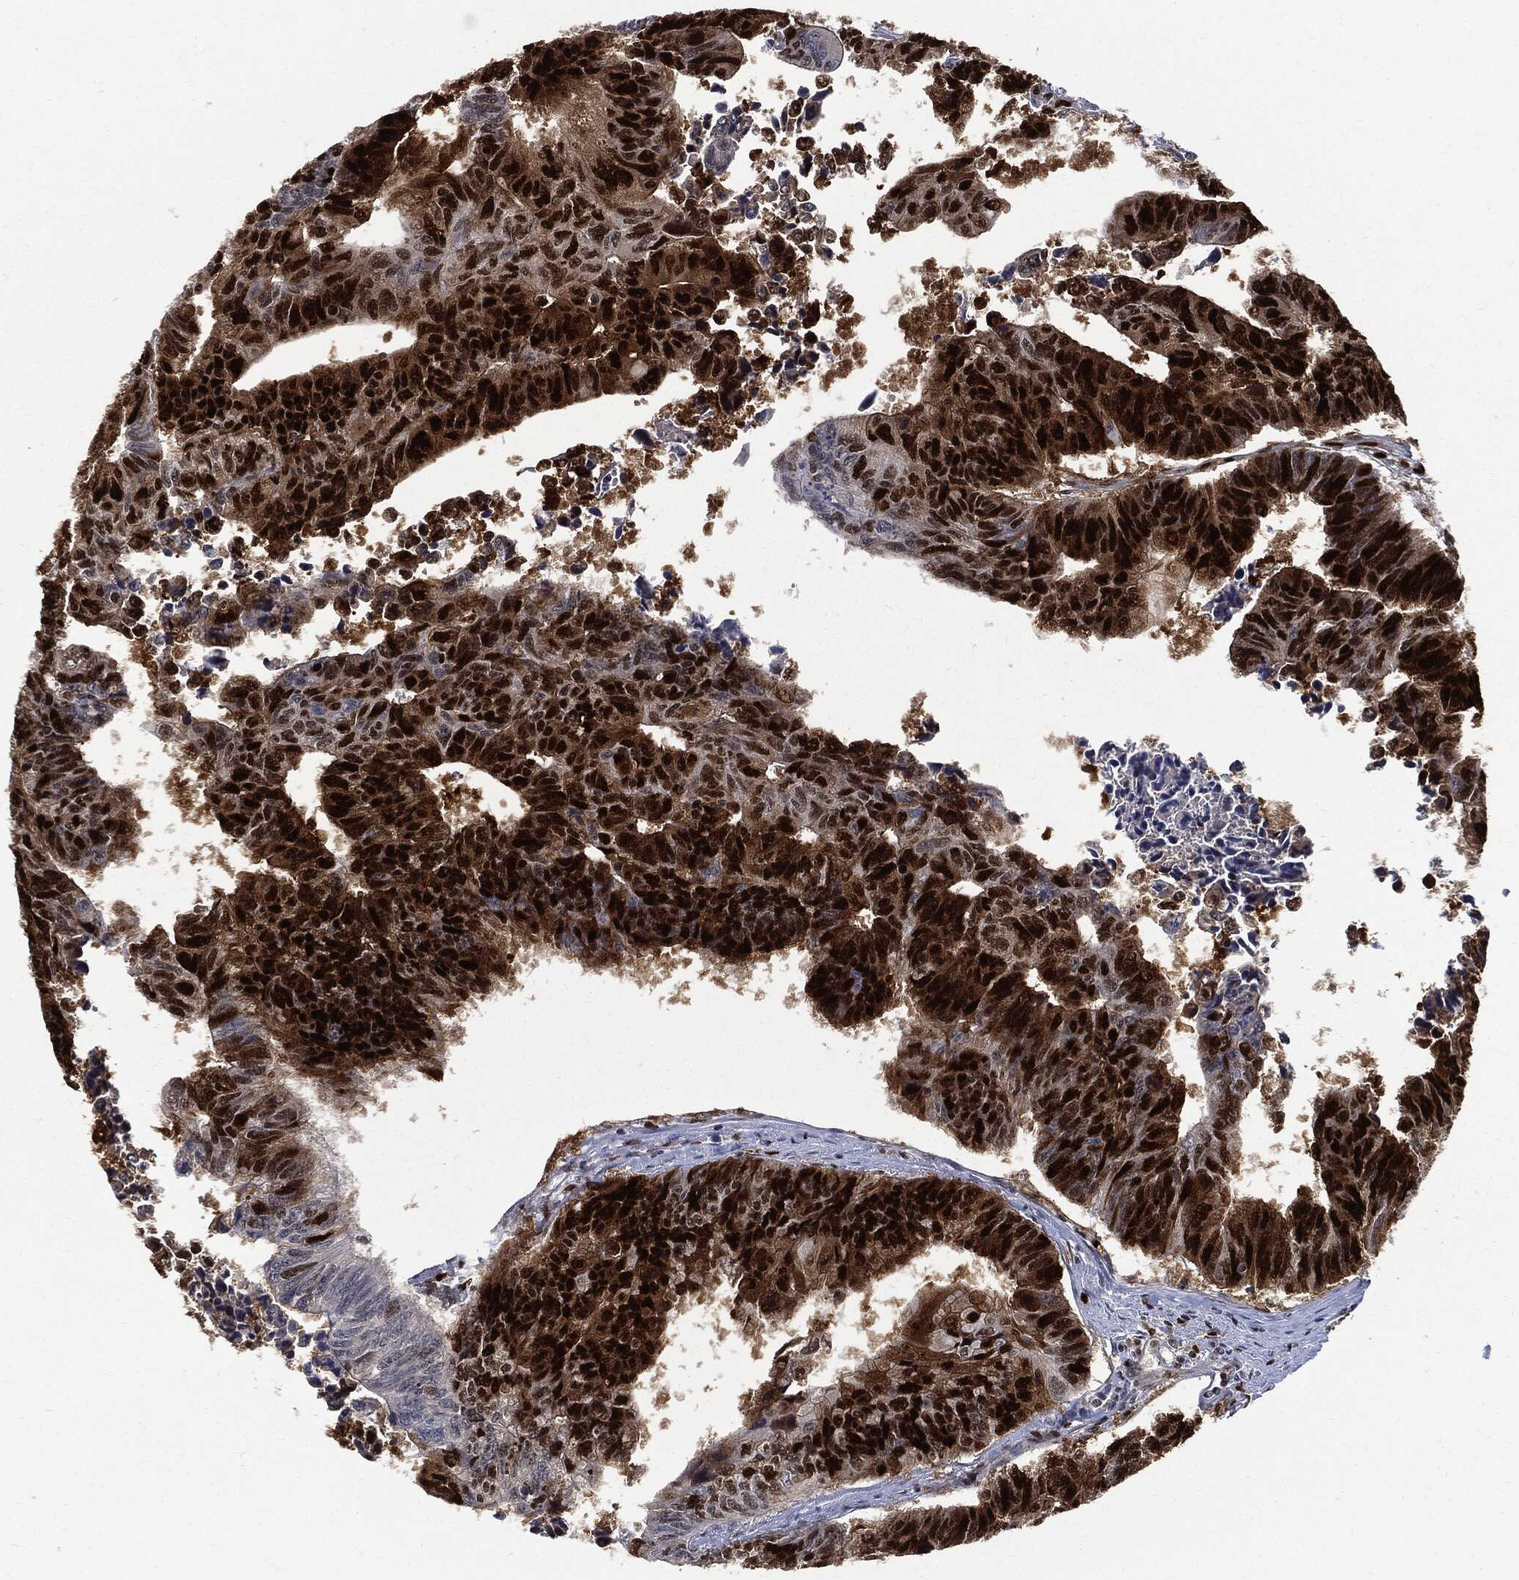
{"staining": {"intensity": "strong", "quantity": ">75%", "location": "nuclear"}, "tissue": "colorectal cancer", "cell_type": "Tumor cells", "image_type": "cancer", "snomed": [{"axis": "morphology", "description": "Adenocarcinoma, NOS"}, {"axis": "topography", "description": "Rectum"}], "caption": "Protein staining shows strong nuclear staining in about >75% of tumor cells in colorectal adenocarcinoma. The protein is shown in brown color, while the nuclei are stained blue.", "gene": "PCNA", "patient": {"sex": "female", "age": 85}}